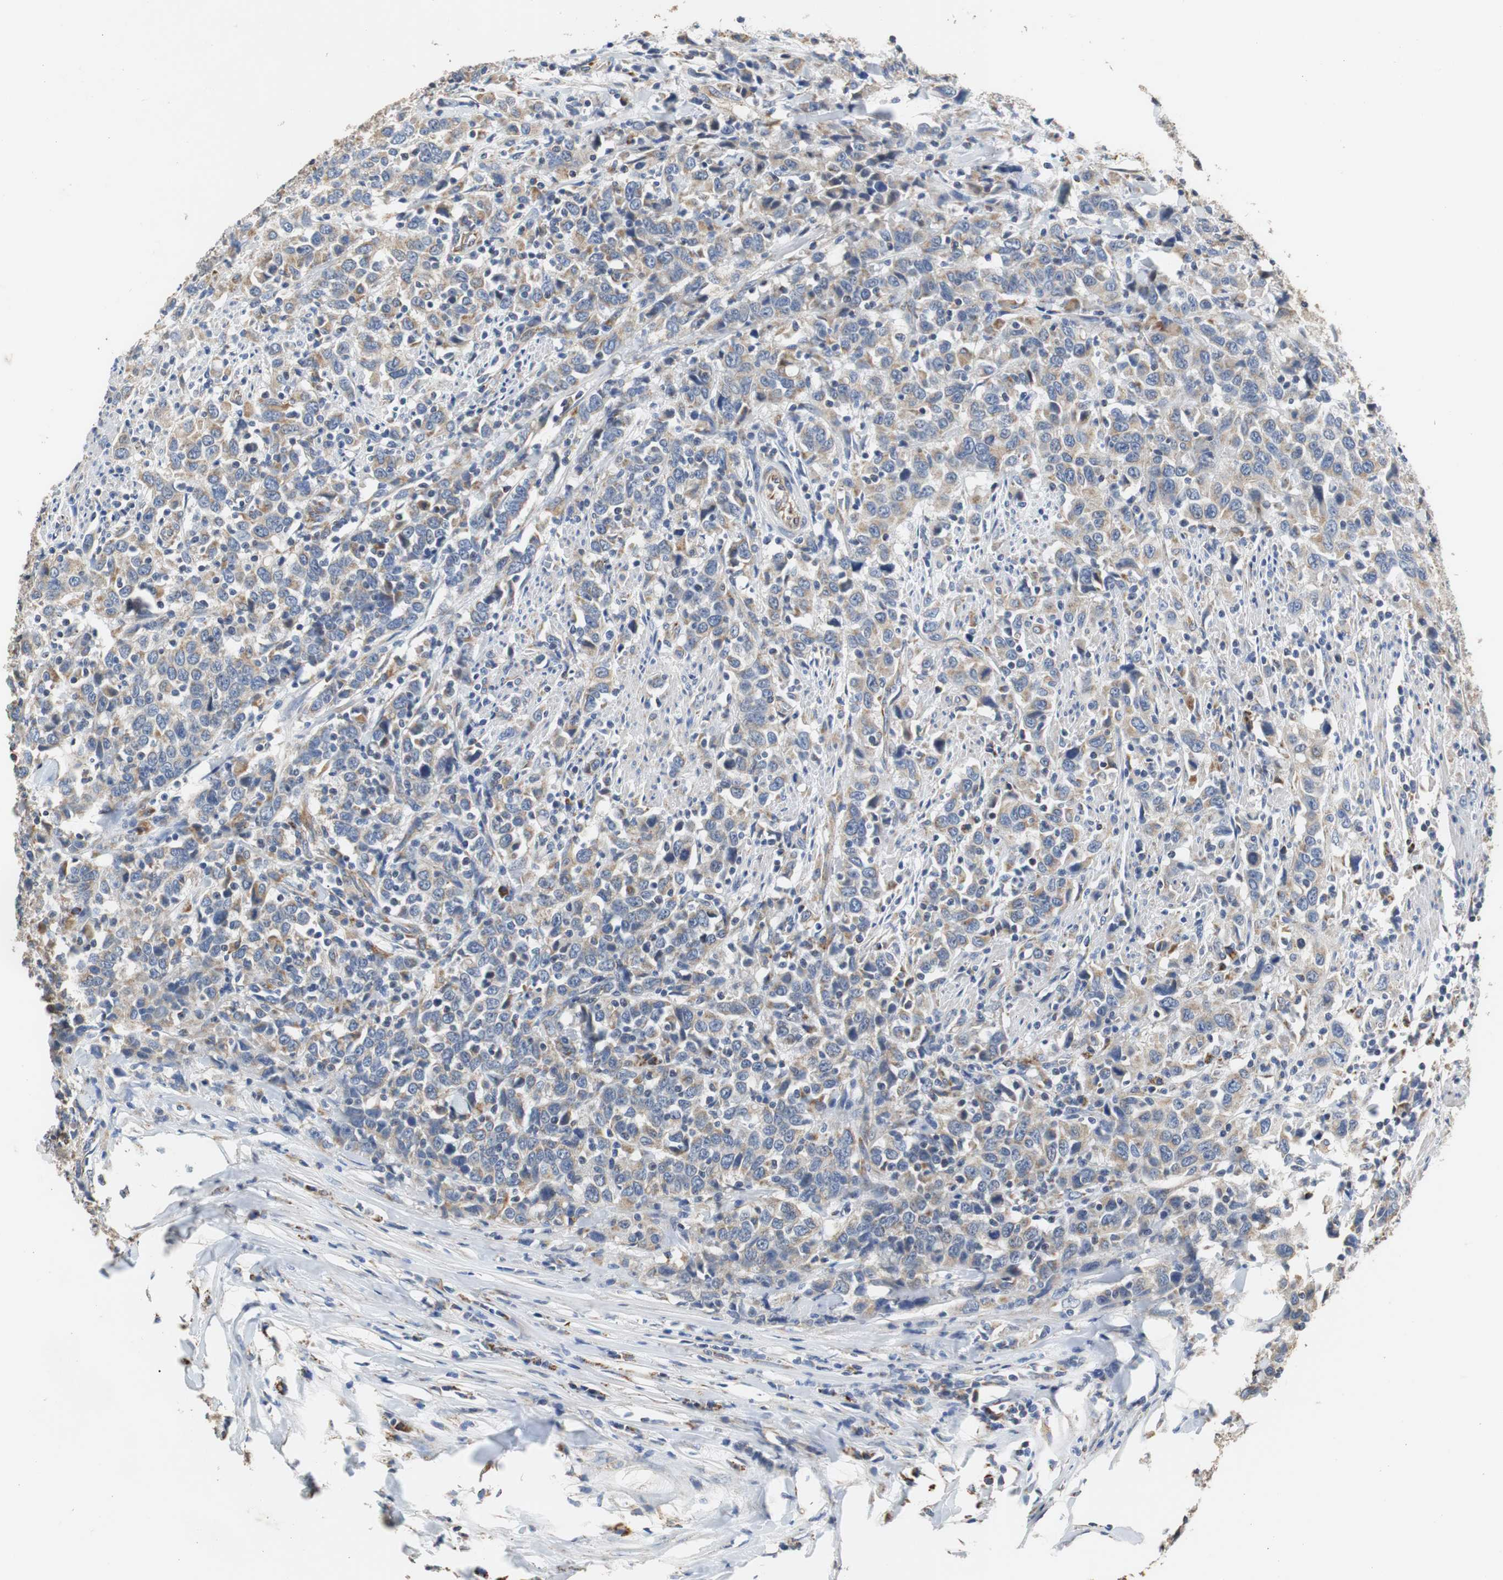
{"staining": {"intensity": "weak", "quantity": ">75%", "location": "cytoplasmic/membranous"}, "tissue": "urothelial cancer", "cell_type": "Tumor cells", "image_type": "cancer", "snomed": [{"axis": "morphology", "description": "Urothelial carcinoma, High grade"}, {"axis": "topography", "description": "Urinary bladder"}], "caption": "IHC (DAB (3,3'-diaminobenzidine)) staining of high-grade urothelial carcinoma demonstrates weak cytoplasmic/membranous protein expression in about >75% of tumor cells. (Brightfield microscopy of DAB IHC at high magnification).", "gene": "PCK1", "patient": {"sex": "male", "age": 61}}